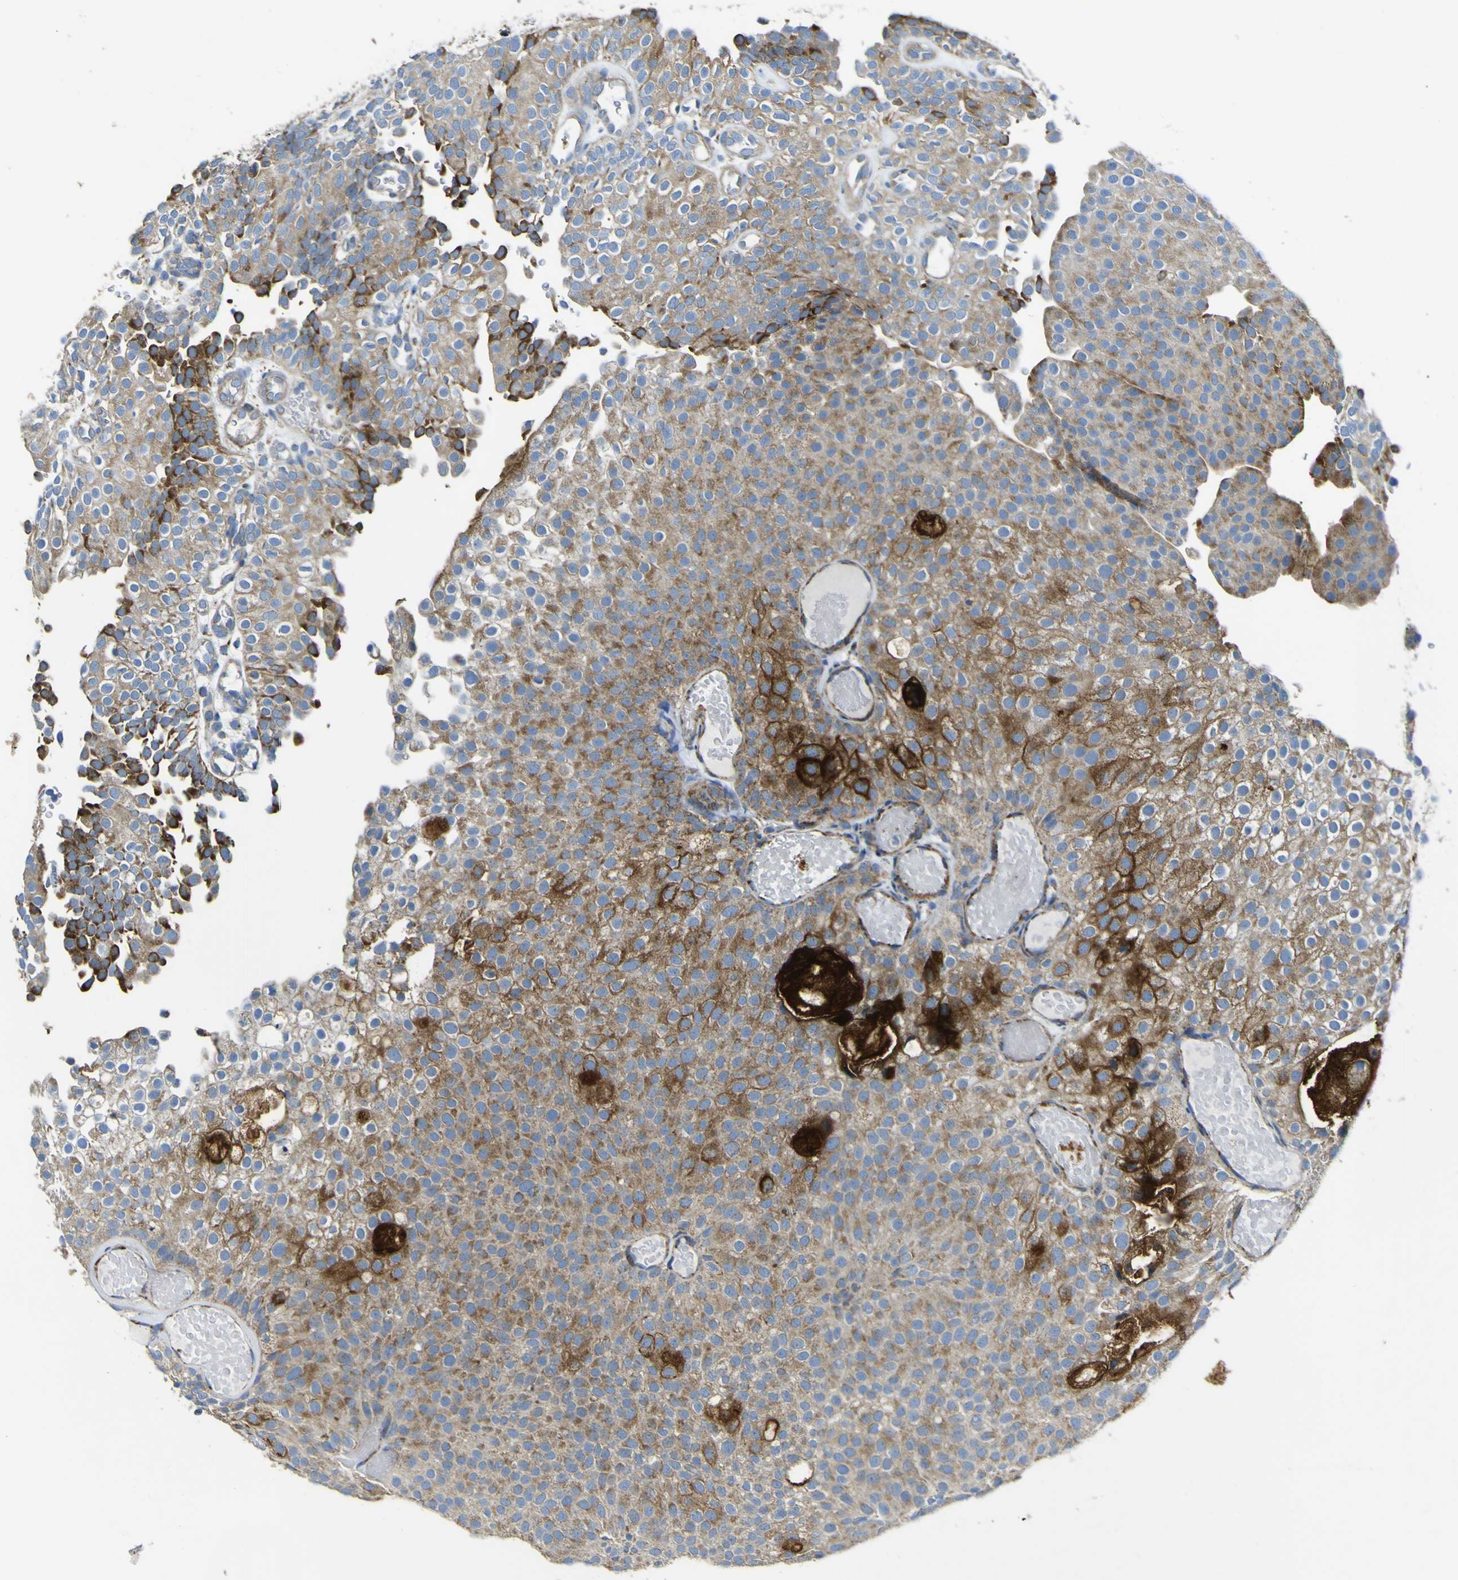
{"staining": {"intensity": "moderate", "quantity": ">75%", "location": "cytoplasmic/membranous"}, "tissue": "urothelial cancer", "cell_type": "Tumor cells", "image_type": "cancer", "snomed": [{"axis": "morphology", "description": "Urothelial carcinoma, Low grade"}, {"axis": "topography", "description": "Urinary bladder"}], "caption": "A photomicrograph of human low-grade urothelial carcinoma stained for a protein exhibits moderate cytoplasmic/membranous brown staining in tumor cells.", "gene": "ALDH18A1", "patient": {"sex": "male", "age": 78}}